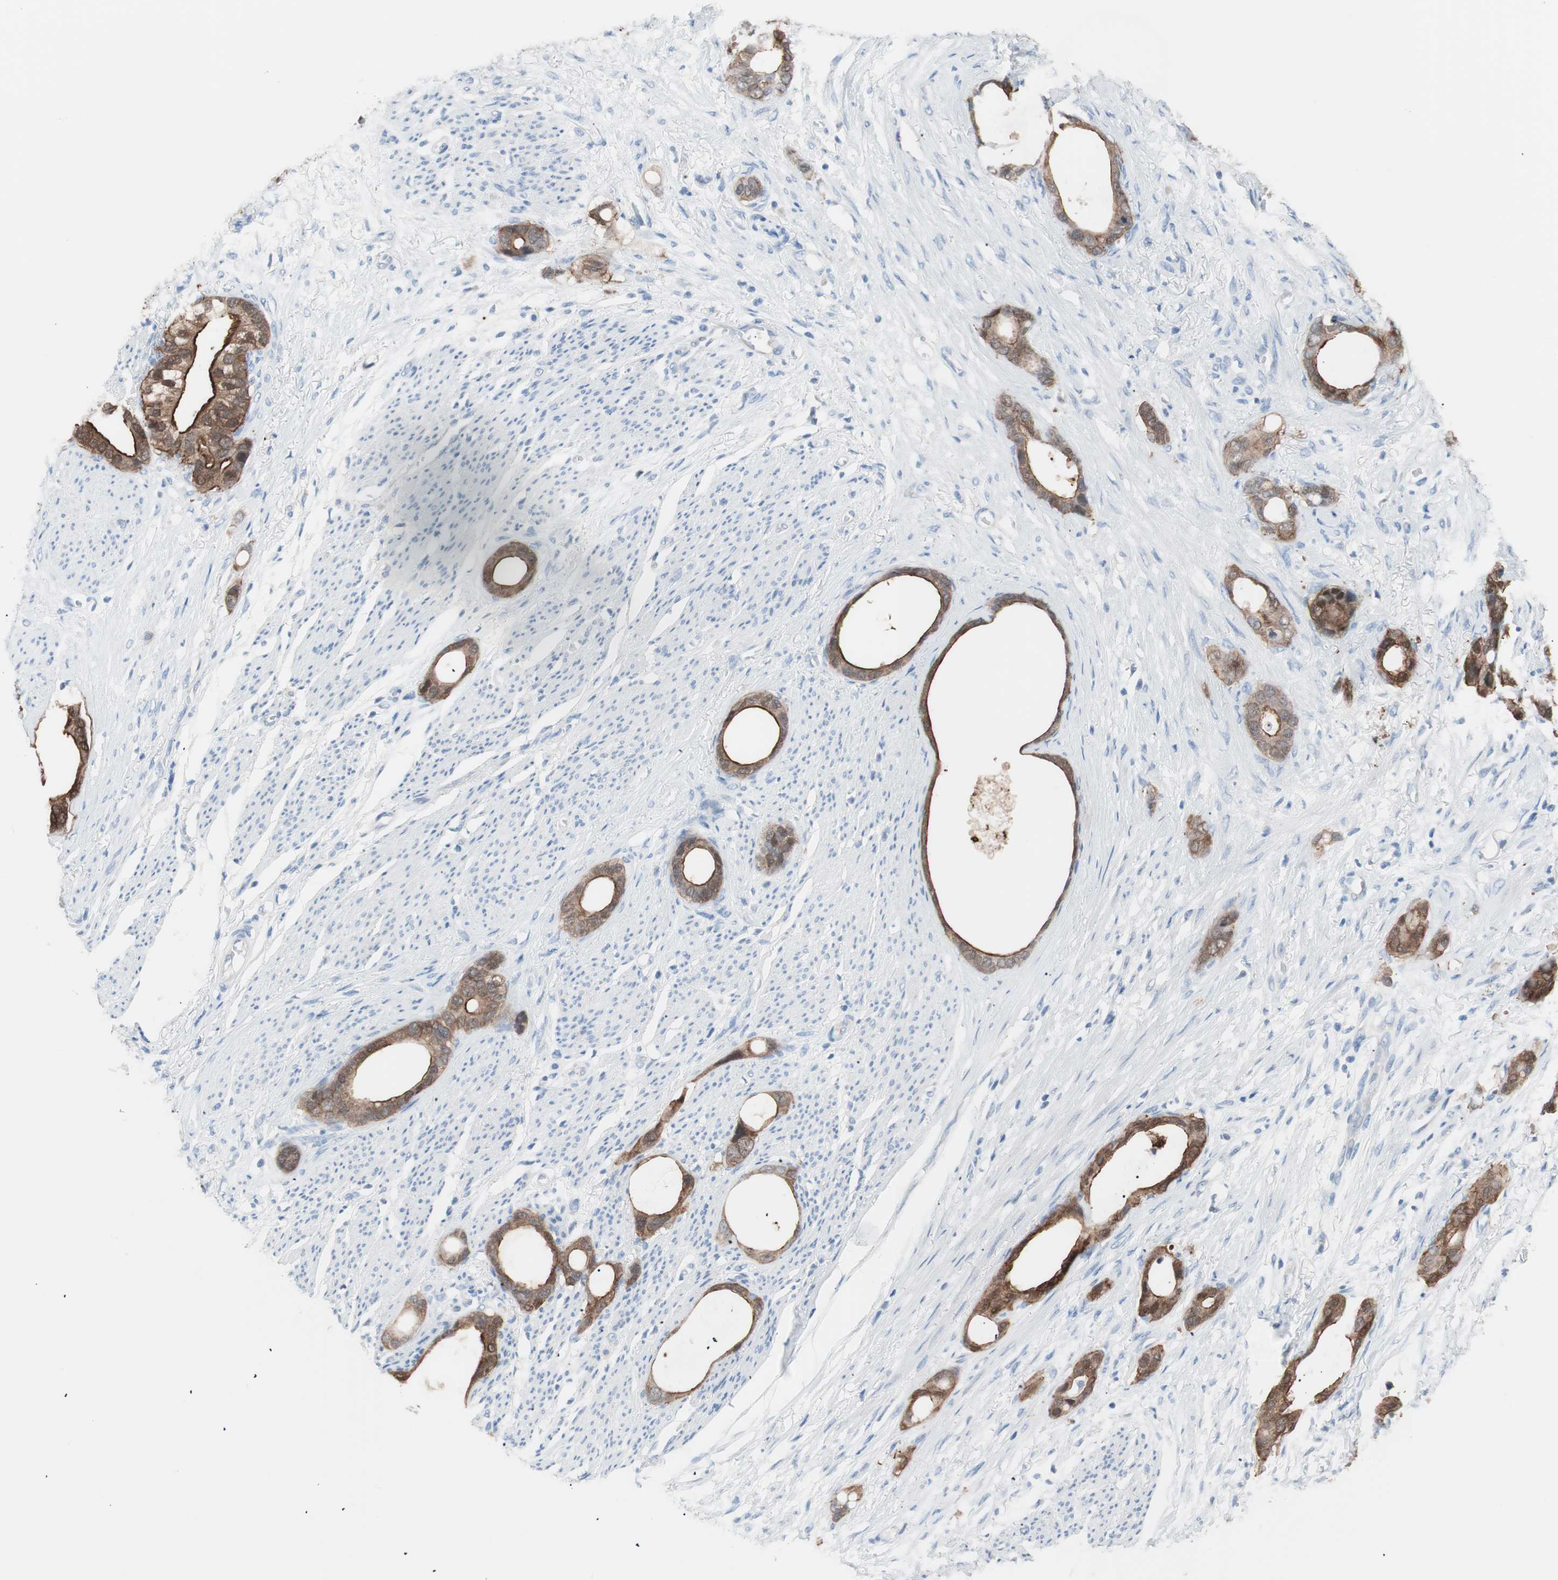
{"staining": {"intensity": "strong", "quantity": ">75%", "location": "cytoplasmic/membranous,nuclear"}, "tissue": "stomach cancer", "cell_type": "Tumor cells", "image_type": "cancer", "snomed": [{"axis": "morphology", "description": "Adenocarcinoma, NOS"}, {"axis": "topography", "description": "Stomach"}], "caption": "Human stomach cancer stained with a brown dye displays strong cytoplasmic/membranous and nuclear positive positivity in approximately >75% of tumor cells.", "gene": "VIL1", "patient": {"sex": "female", "age": 75}}